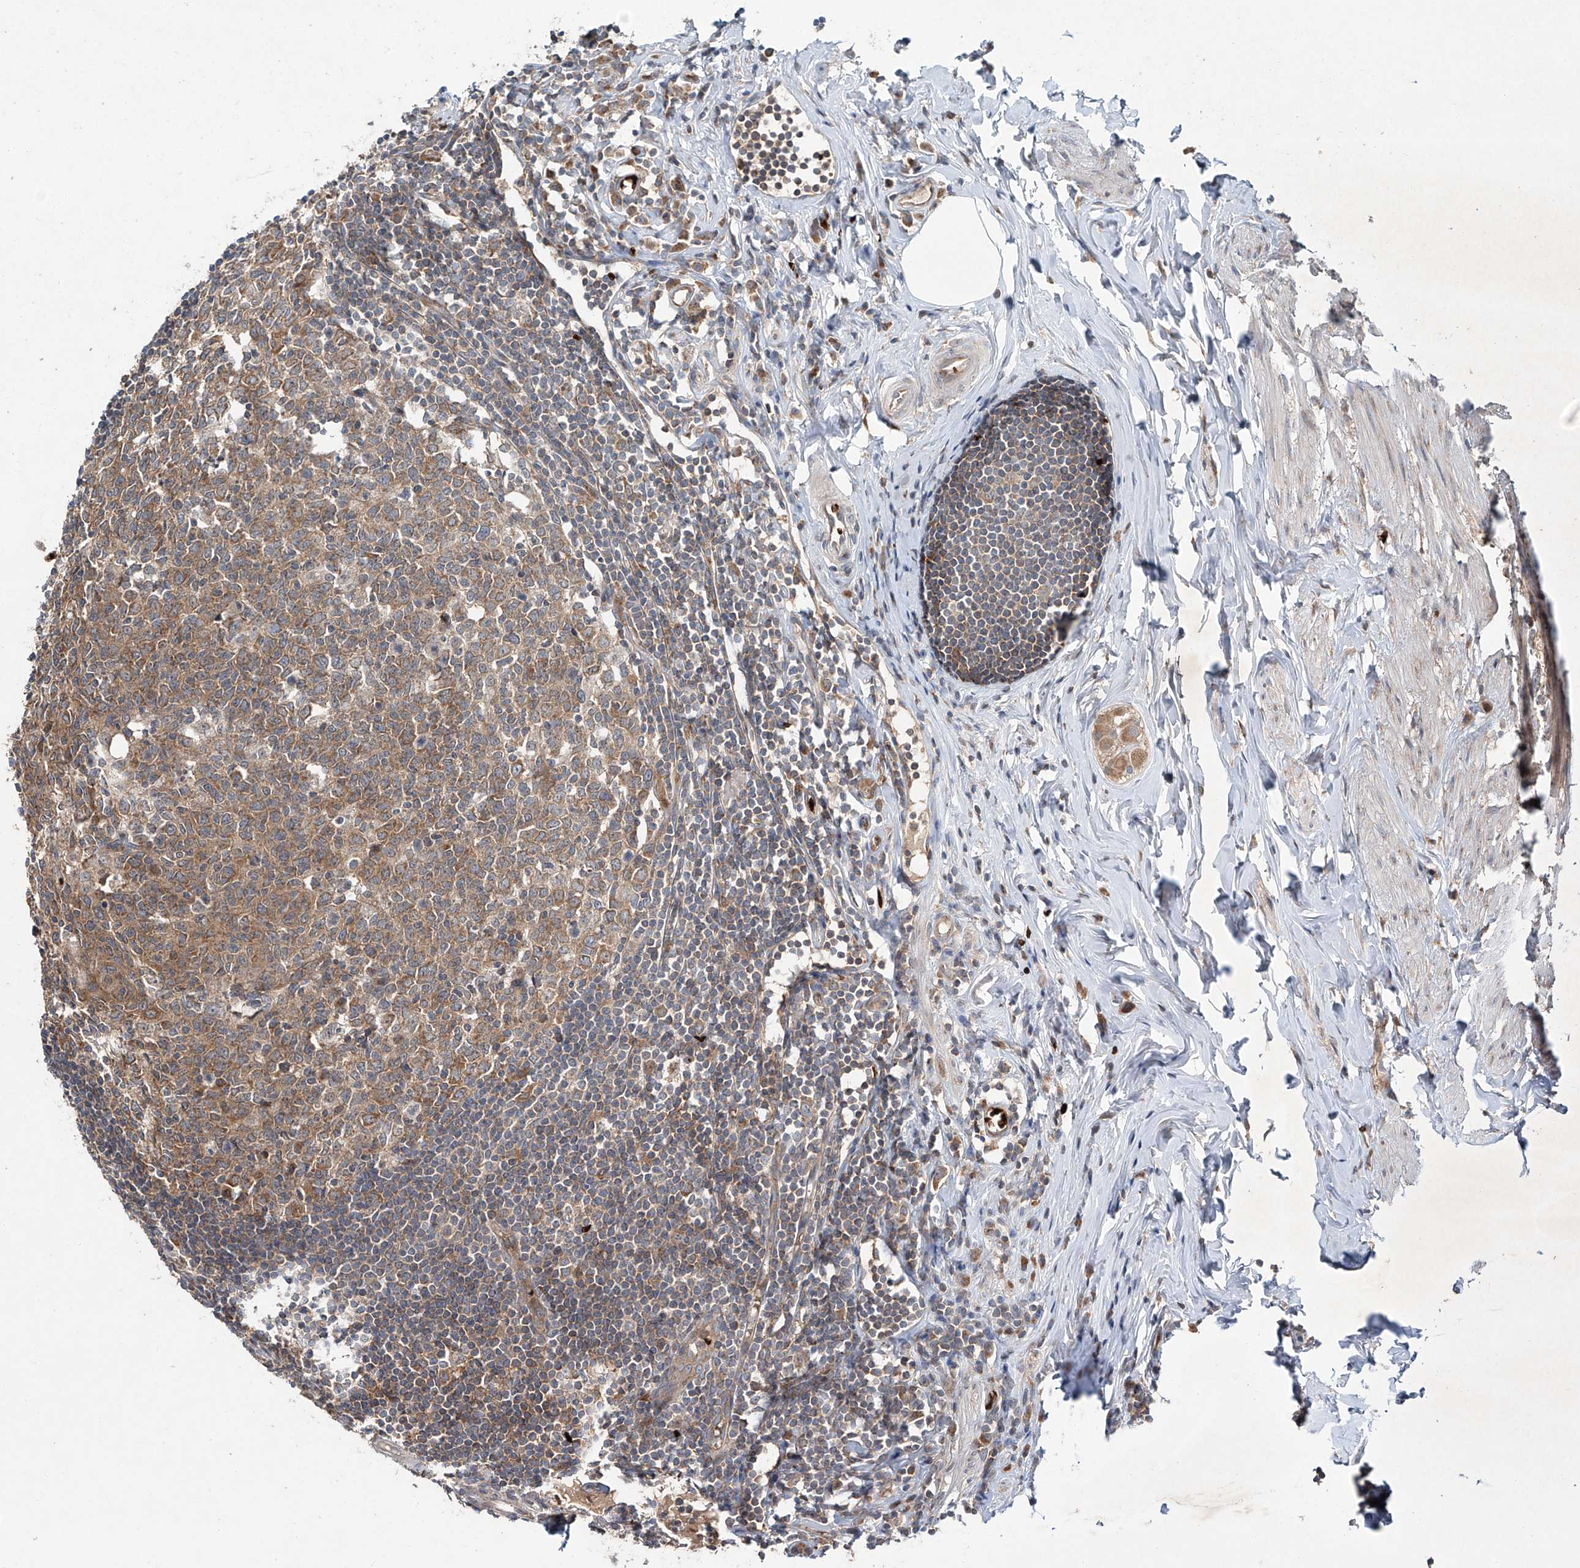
{"staining": {"intensity": "moderate", "quantity": ">75%", "location": "cytoplasmic/membranous"}, "tissue": "appendix", "cell_type": "Glandular cells", "image_type": "normal", "snomed": [{"axis": "morphology", "description": "Normal tissue, NOS"}, {"axis": "topography", "description": "Appendix"}], "caption": "Immunohistochemical staining of benign human appendix shows medium levels of moderate cytoplasmic/membranous expression in about >75% of glandular cells.", "gene": "ZDHHC9", "patient": {"sex": "female", "age": 54}}